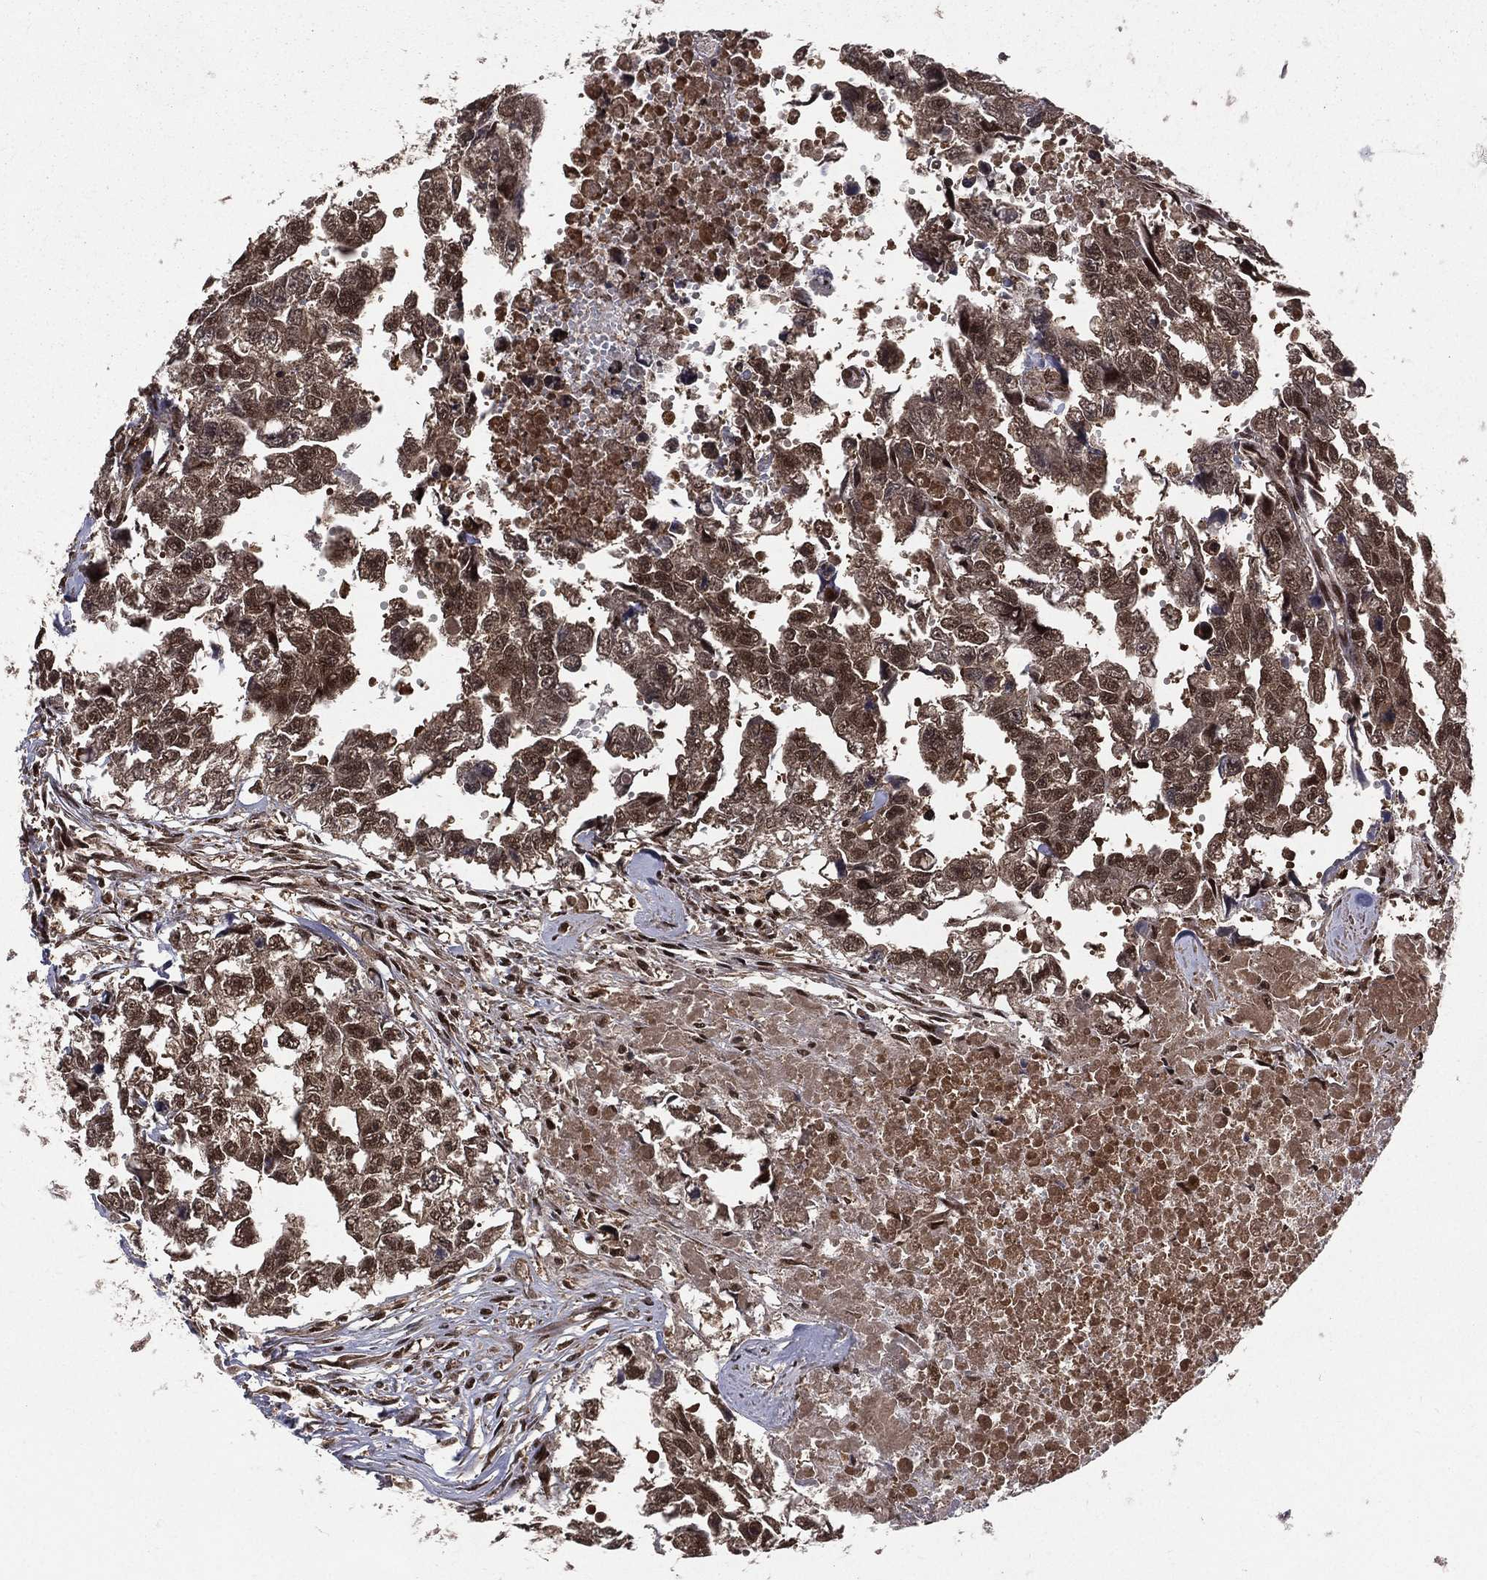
{"staining": {"intensity": "strong", "quantity": "<25%", "location": "nuclear"}, "tissue": "testis cancer", "cell_type": "Tumor cells", "image_type": "cancer", "snomed": [{"axis": "morphology", "description": "Carcinoma, Embryonal, NOS"}, {"axis": "morphology", "description": "Teratoma, malignant, NOS"}, {"axis": "topography", "description": "Testis"}], "caption": "Protein analysis of testis embryonal carcinoma tissue reveals strong nuclear staining in about <25% of tumor cells. The staining was performed using DAB (3,3'-diaminobenzidine), with brown indicating positive protein expression. Nuclei are stained blue with hematoxylin.", "gene": "COPS4", "patient": {"sex": "male", "age": 44}}